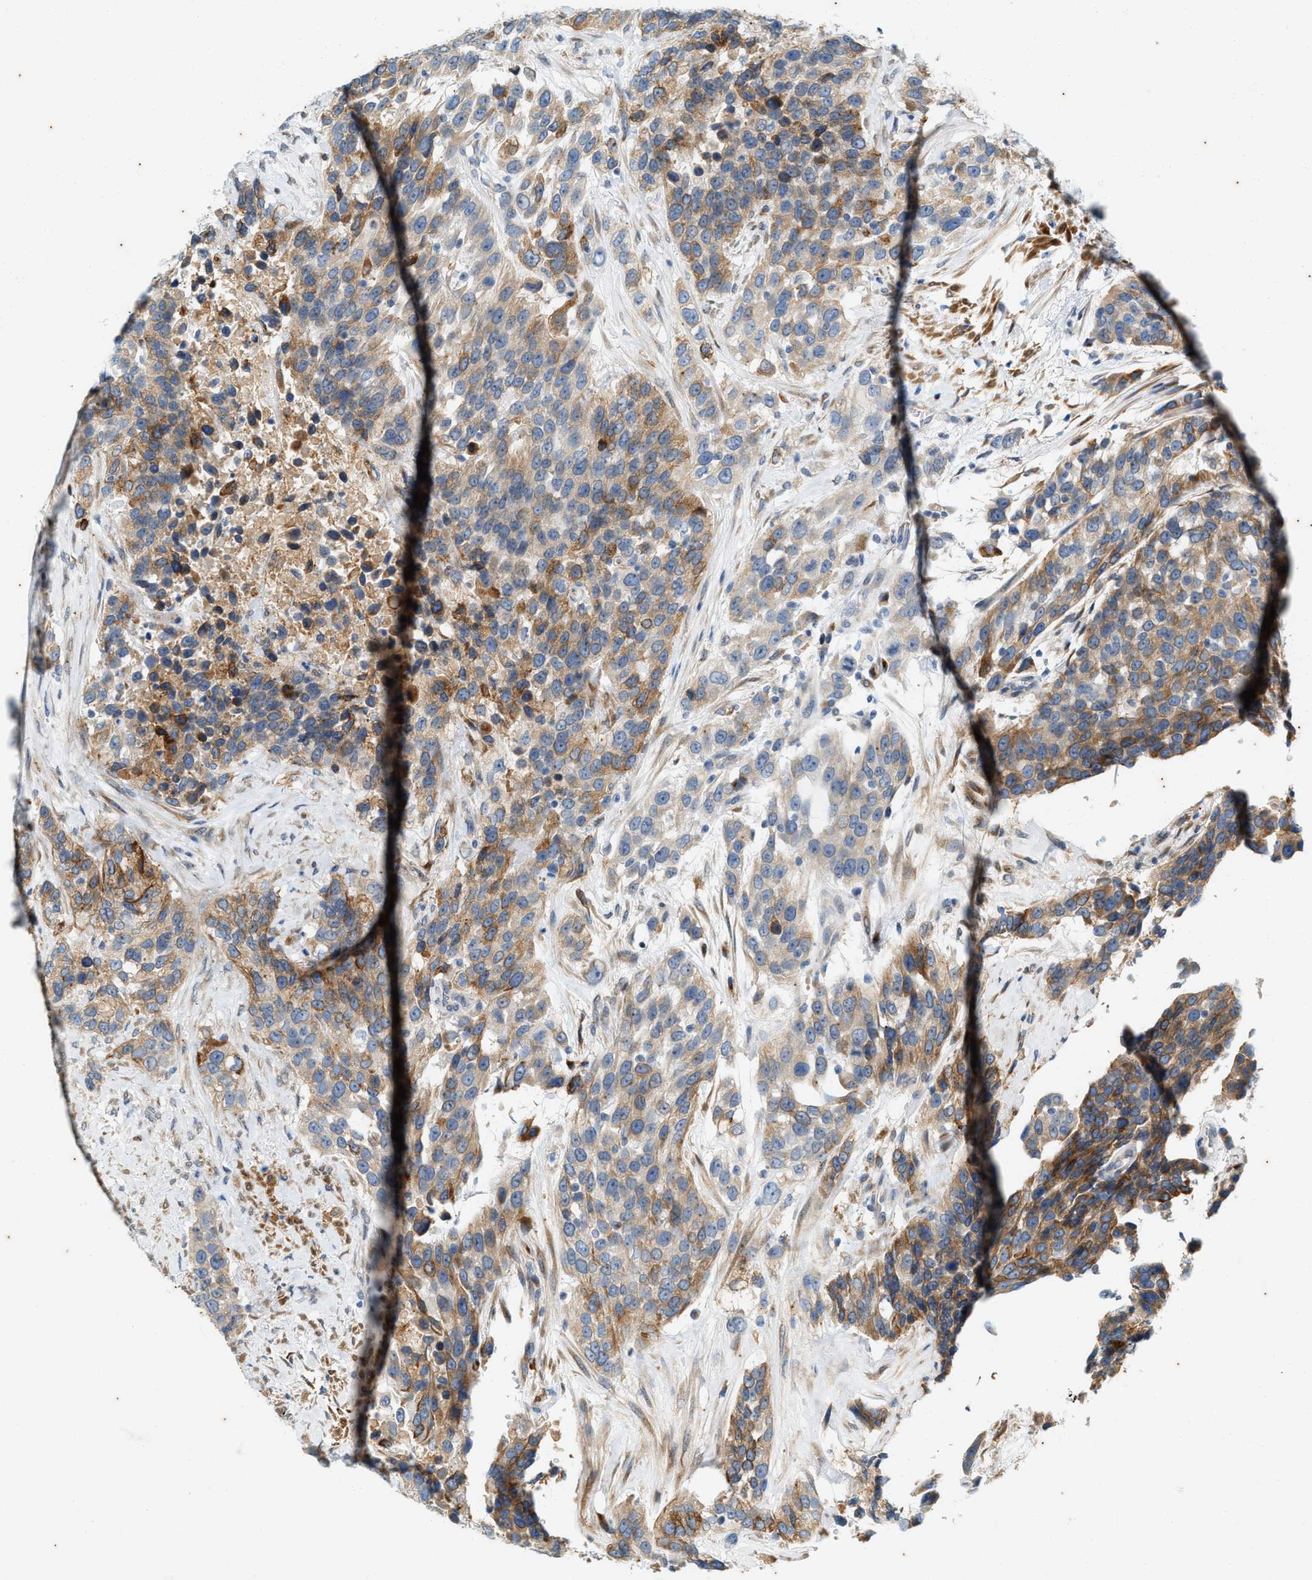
{"staining": {"intensity": "moderate", "quantity": "25%-75%", "location": "cytoplasmic/membranous"}, "tissue": "urothelial cancer", "cell_type": "Tumor cells", "image_type": "cancer", "snomed": [{"axis": "morphology", "description": "Urothelial carcinoma, High grade"}, {"axis": "topography", "description": "Urinary bladder"}], "caption": "This is an image of immunohistochemistry staining of urothelial cancer, which shows moderate expression in the cytoplasmic/membranous of tumor cells.", "gene": "CHPF2", "patient": {"sex": "female", "age": 80}}